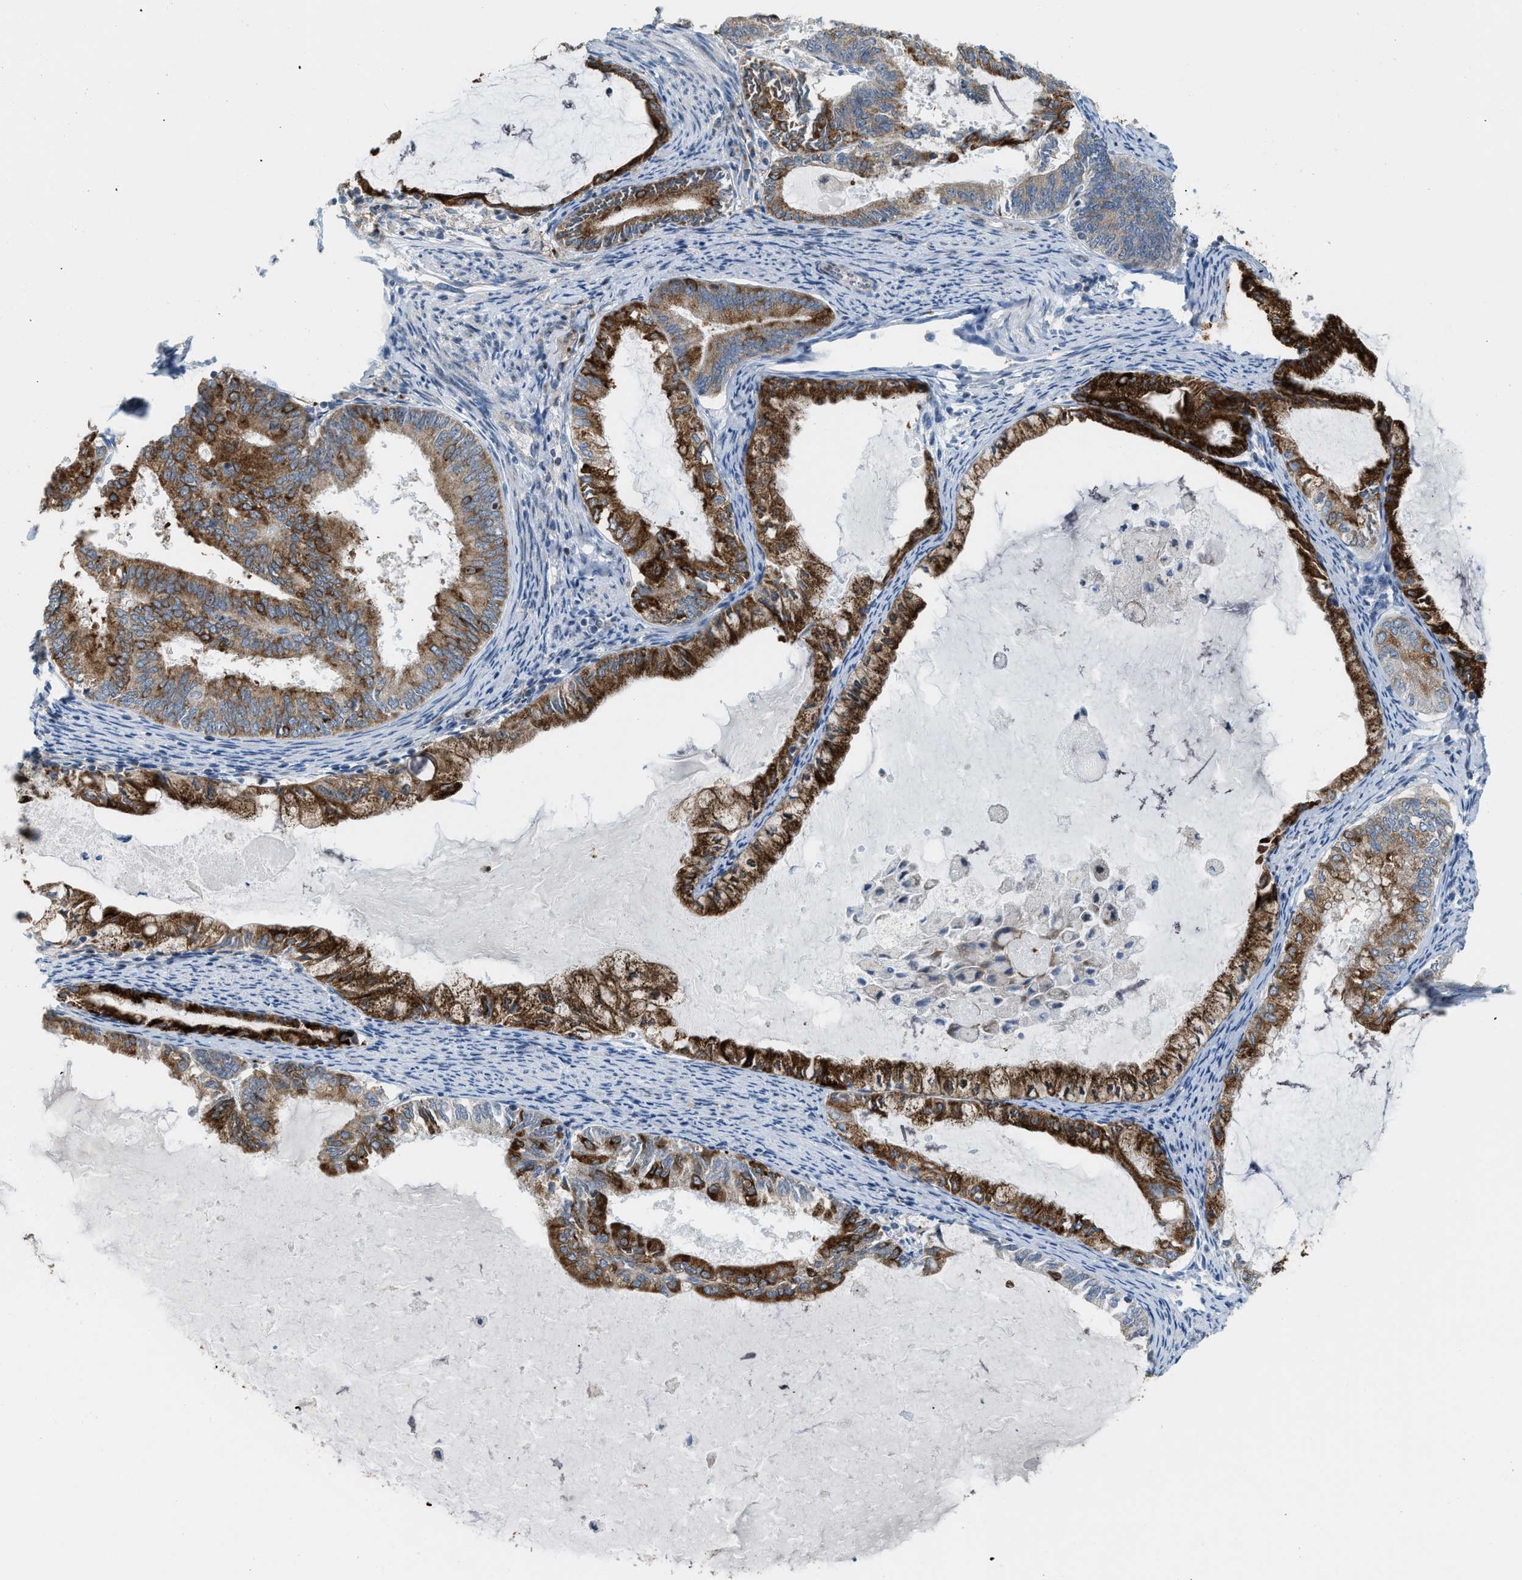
{"staining": {"intensity": "strong", "quantity": "25%-75%", "location": "cytoplasmic/membranous"}, "tissue": "endometrial cancer", "cell_type": "Tumor cells", "image_type": "cancer", "snomed": [{"axis": "morphology", "description": "Adenocarcinoma, NOS"}, {"axis": "topography", "description": "Endometrium"}], "caption": "Tumor cells show high levels of strong cytoplasmic/membranous expression in about 25%-75% of cells in endometrial cancer (adenocarcinoma).", "gene": "DIPK1A", "patient": {"sex": "female", "age": 86}}